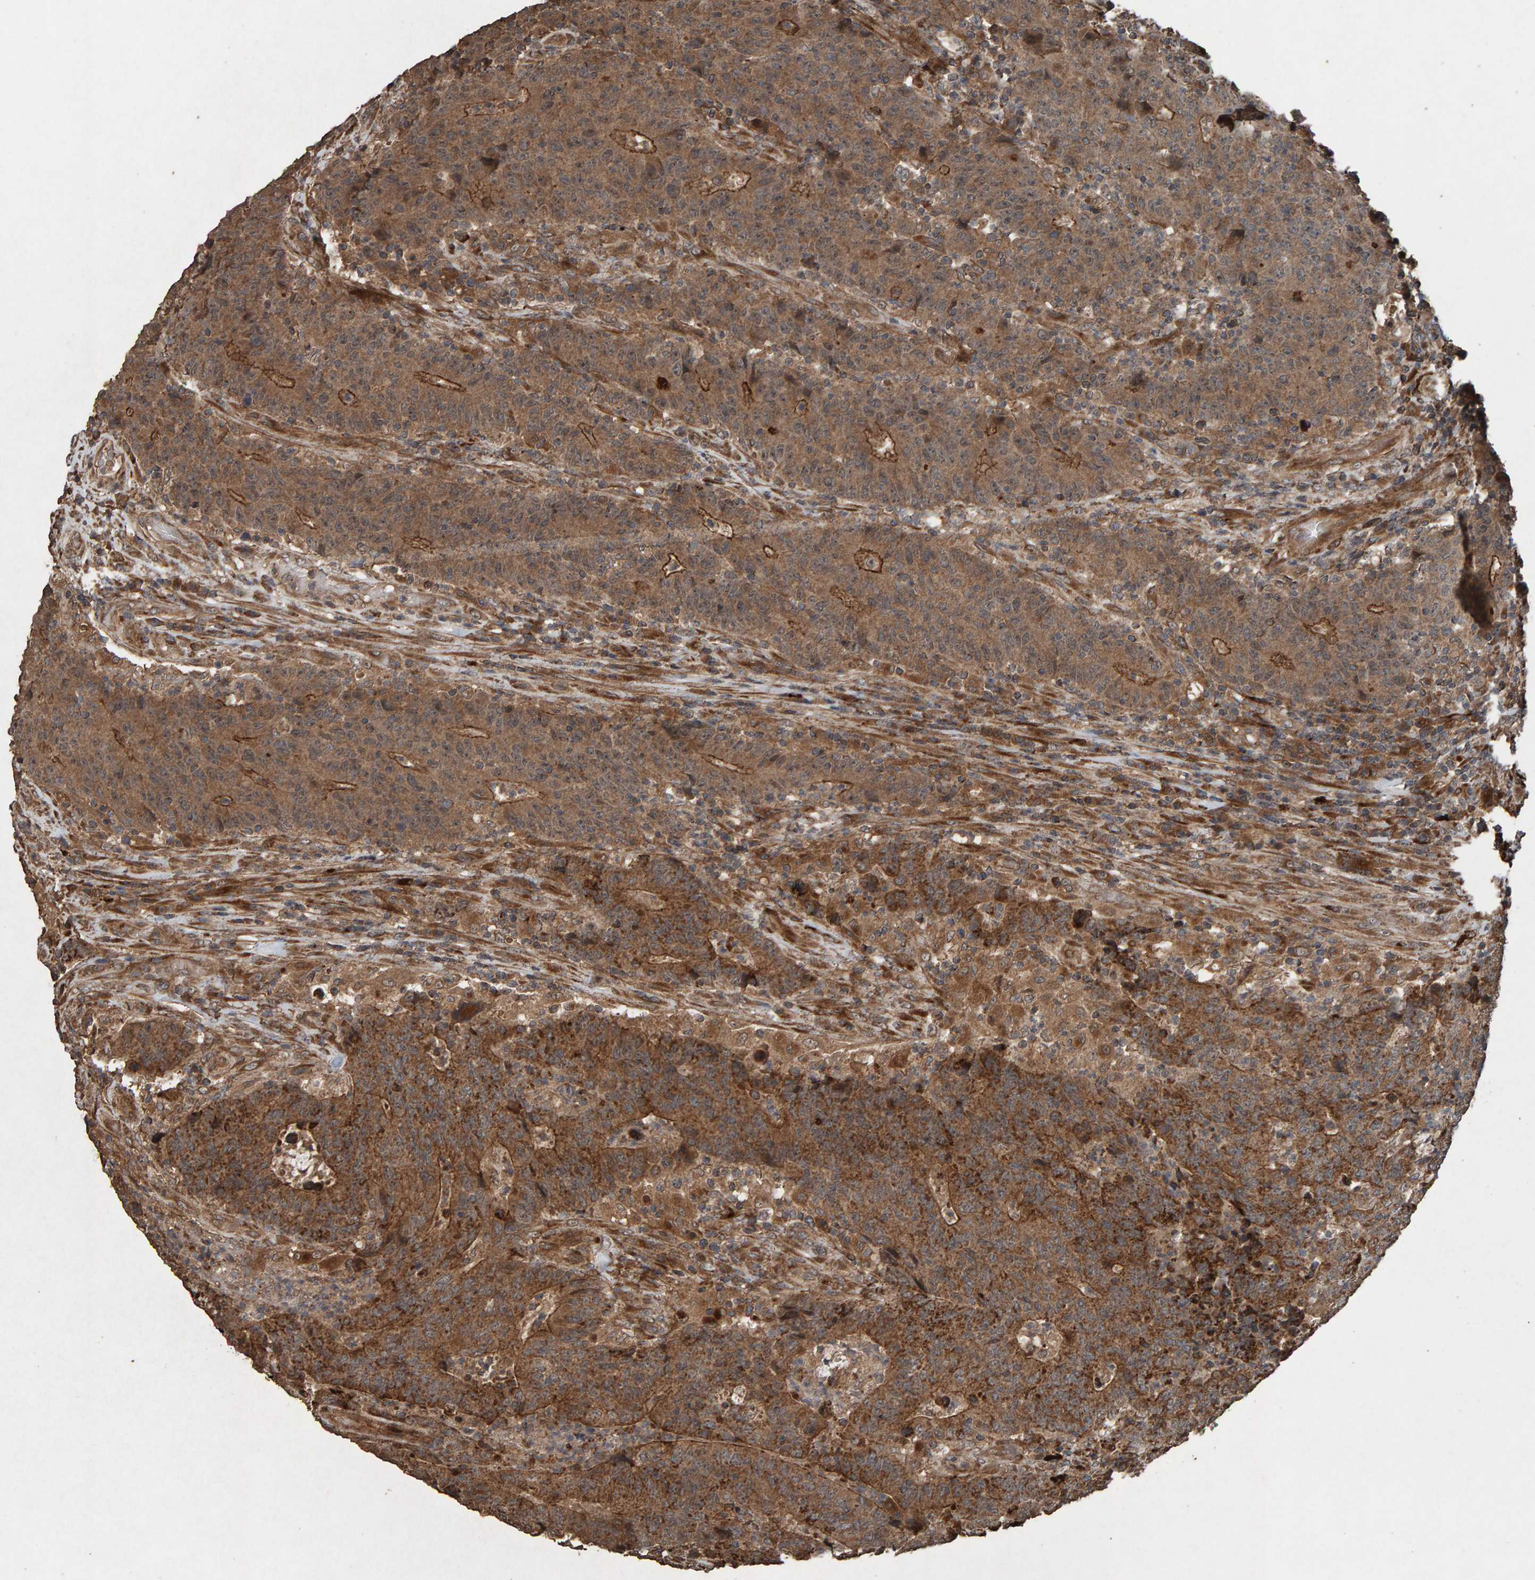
{"staining": {"intensity": "moderate", "quantity": ">75%", "location": "cytoplasmic/membranous"}, "tissue": "colorectal cancer", "cell_type": "Tumor cells", "image_type": "cancer", "snomed": [{"axis": "morphology", "description": "Normal tissue, NOS"}, {"axis": "morphology", "description": "Adenocarcinoma, NOS"}, {"axis": "topography", "description": "Colon"}], "caption": "This is a photomicrograph of immunohistochemistry (IHC) staining of colorectal adenocarcinoma, which shows moderate staining in the cytoplasmic/membranous of tumor cells.", "gene": "DUS1L", "patient": {"sex": "female", "age": 75}}